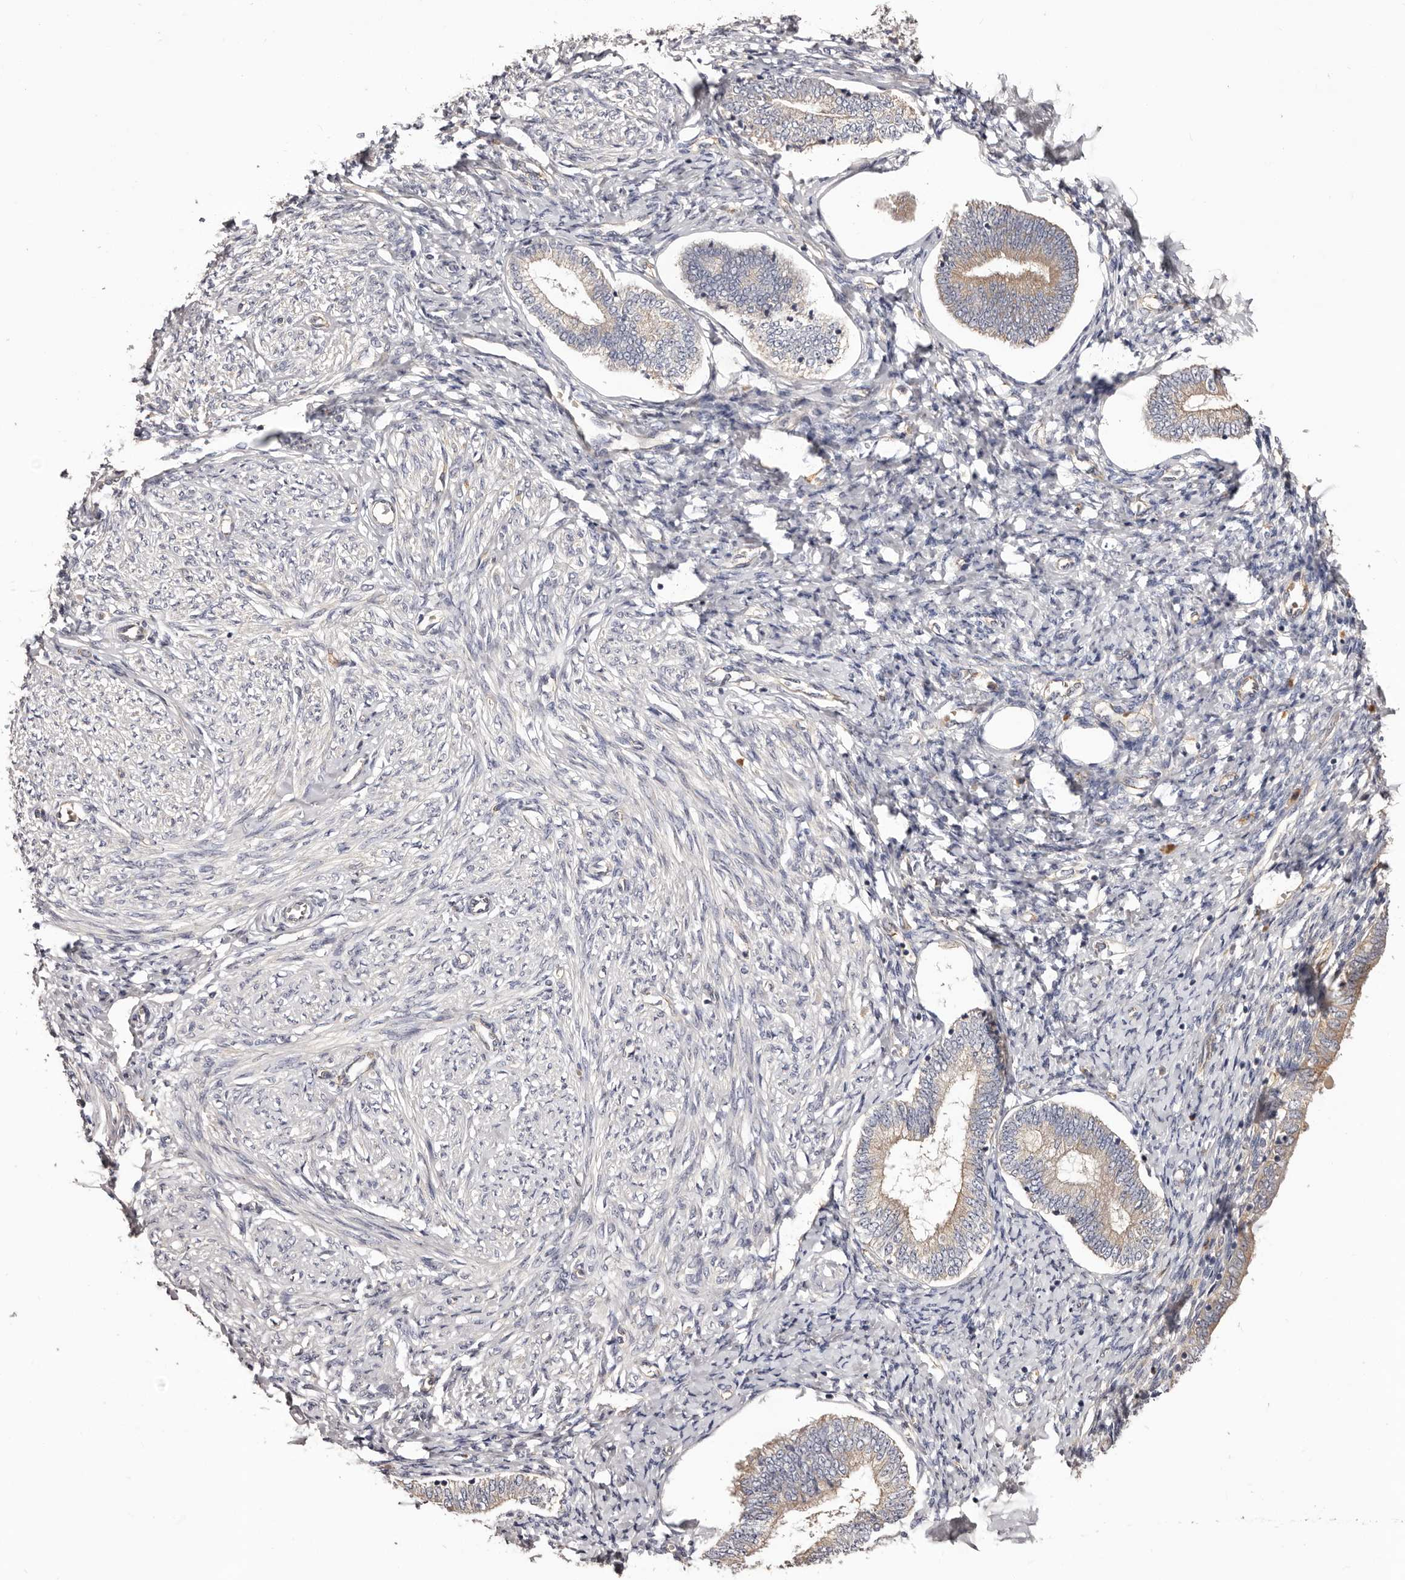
{"staining": {"intensity": "weak", "quantity": ">75%", "location": "cytoplasmic/membranous"}, "tissue": "endometrium", "cell_type": "Cells in endometrial stroma", "image_type": "normal", "snomed": [{"axis": "morphology", "description": "Normal tissue, NOS"}, {"axis": "topography", "description": "Endometrium"}], "caption": "IHC photomicrograph of benign human endometrium stained for a protein (brown), which shows low levels of weak cytoplasmic/membranous staining in about >75% of cells in endometrial stroma.", "gene": "LTV1", "patient": {"sex": "female", "age": 72}}